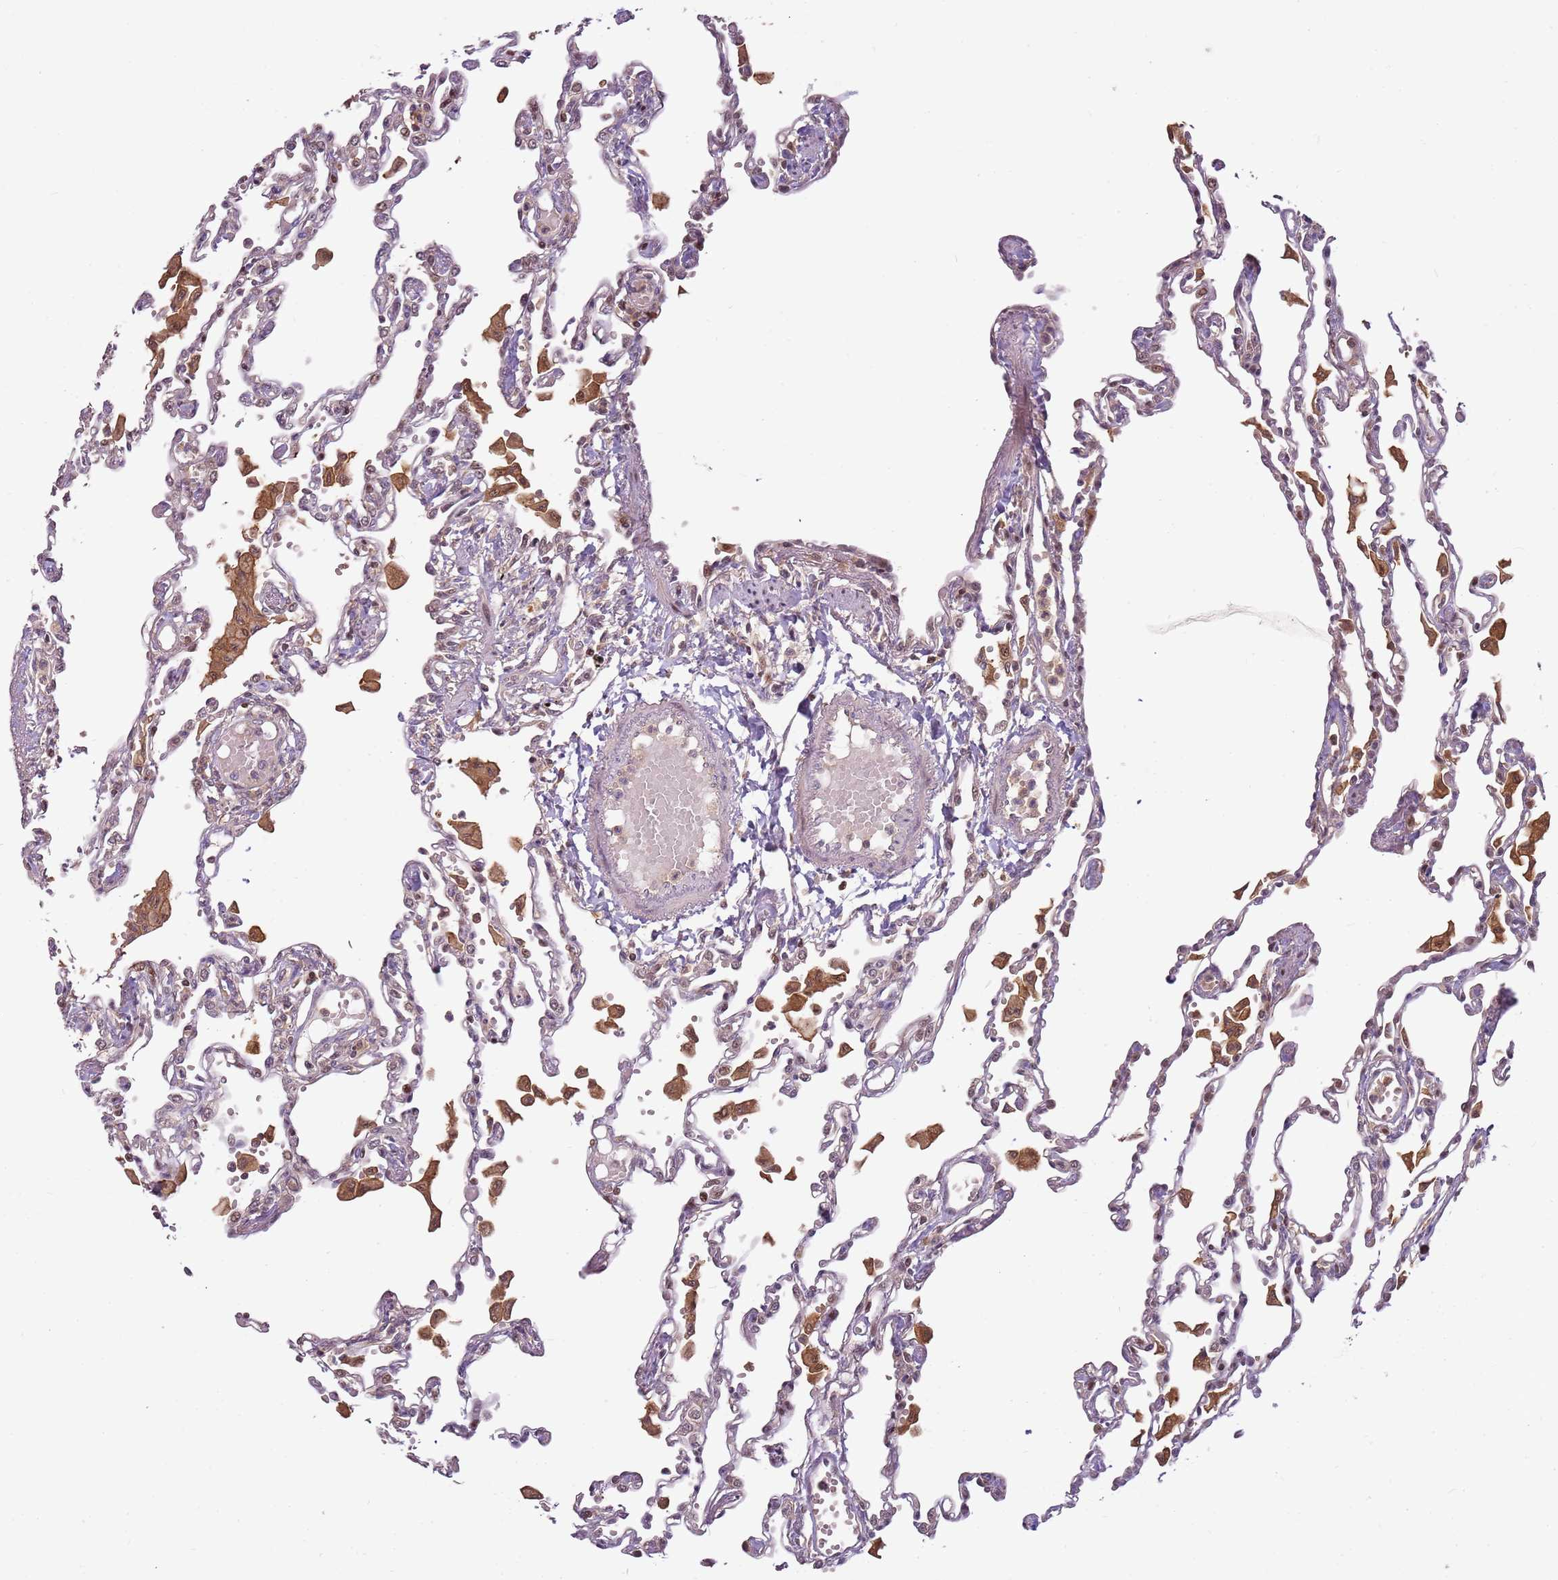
{"staining": {"intensity": "negative", "quantity": "none", "location": "none"}, "tissue": "lung", "cell_type": "Alveolar cells", "image_type": "normal", "snomed": [{"axis": "morphology", "description": "Normal tissue, NOS"}, {"axis": "topography", "description": "Bronchus"}, {"axis": "topography", "description": "Lung"}], "caption": "Immunohistochemistry (IHC) of benign lung shows no expression in alveolar cells.", "gene": "GSTO2", "patient": {"sex": "female", "age": 49}}